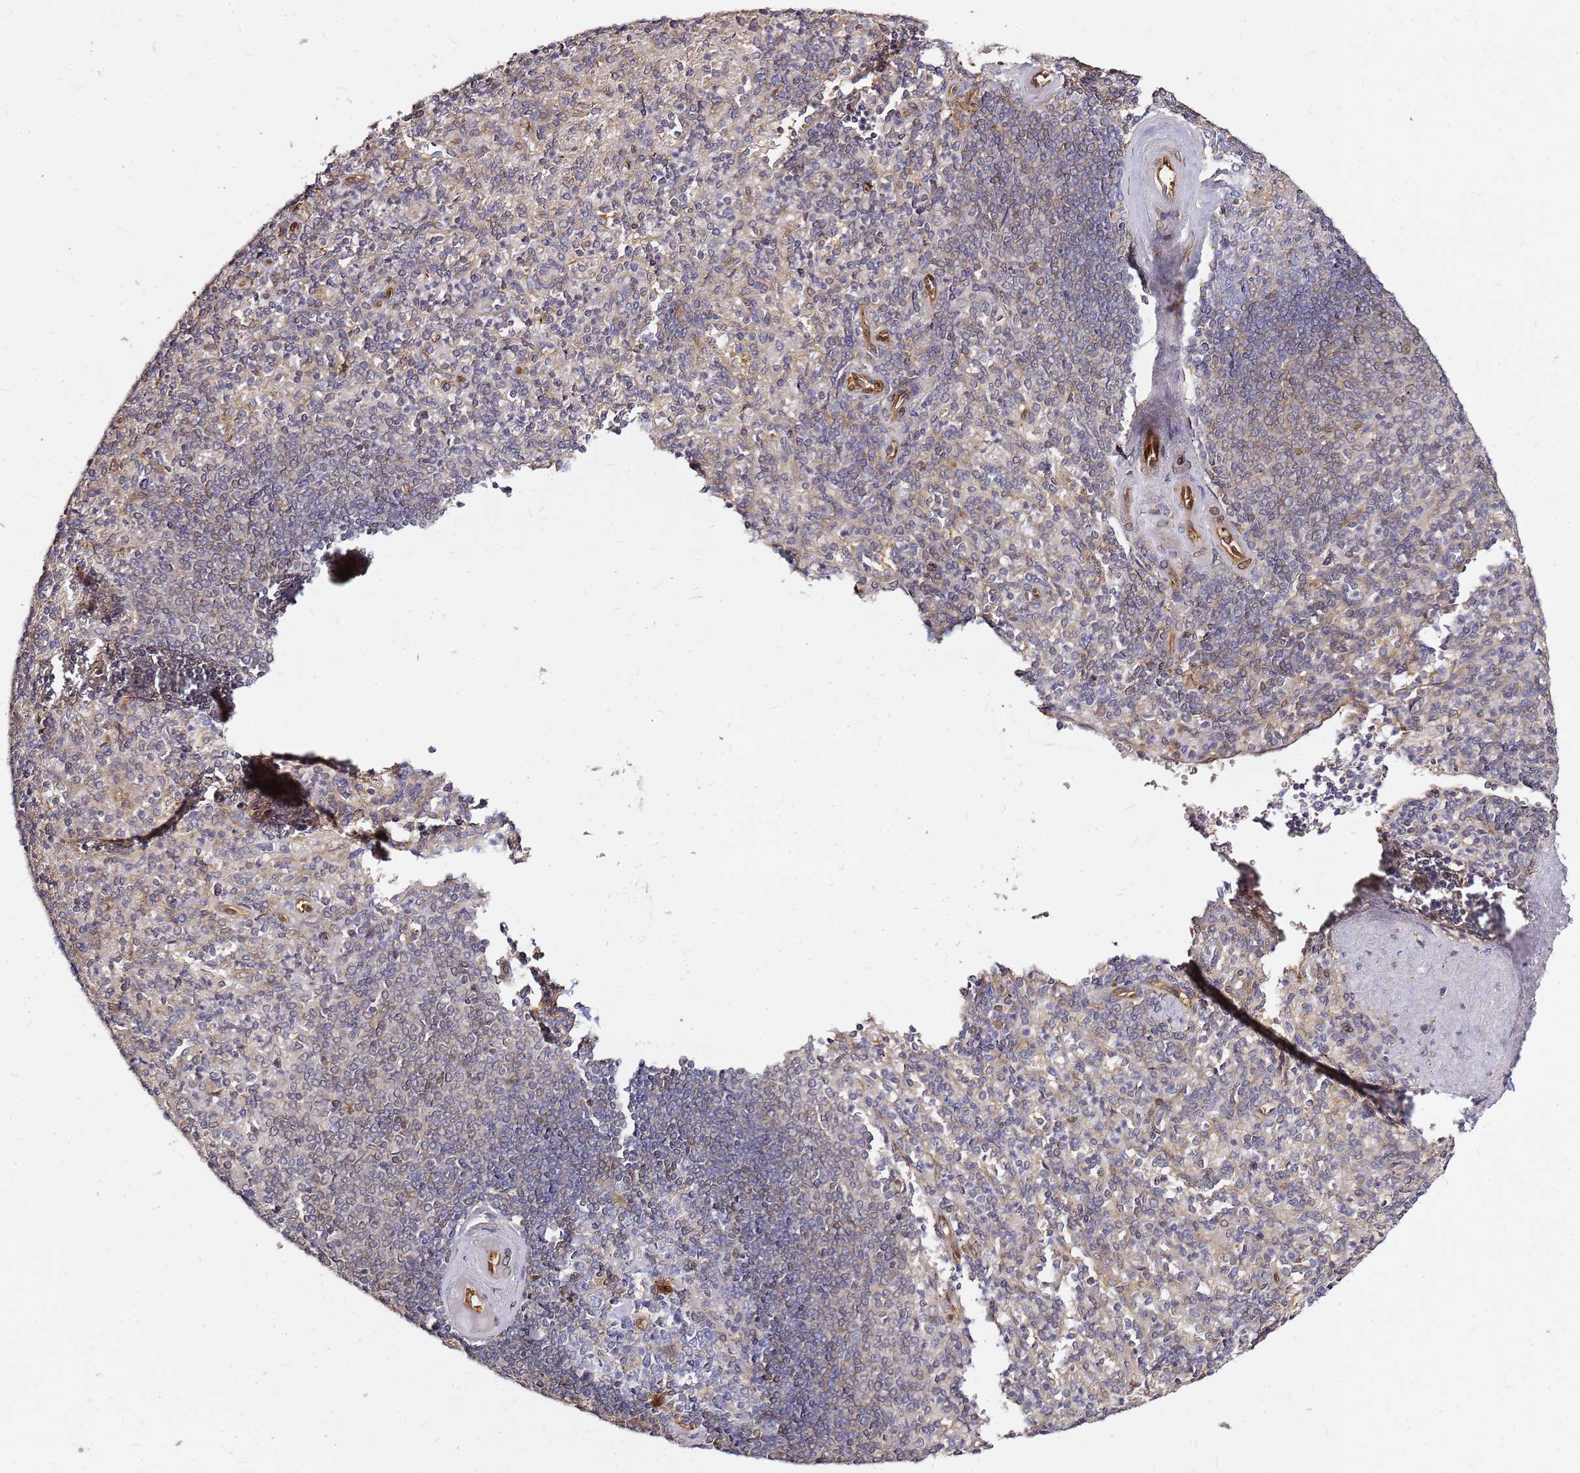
{"staining": {"intensity": "negative", "quantity": "none", "location": "none"}, "tissue": "spleen", "cell_type": "Cells in red pulp", "image_type": "normal", "snomed": [{"axis": "morphology", "description": "Normal tissue, NOS"}, {"axis": "topography", "description": "Spleen"}], "caption": "IHC of normal human spleen displays no expression in cells in red pulp.", "gene": "NUDT14", "patient": {"sex": "male", "age": 82}}